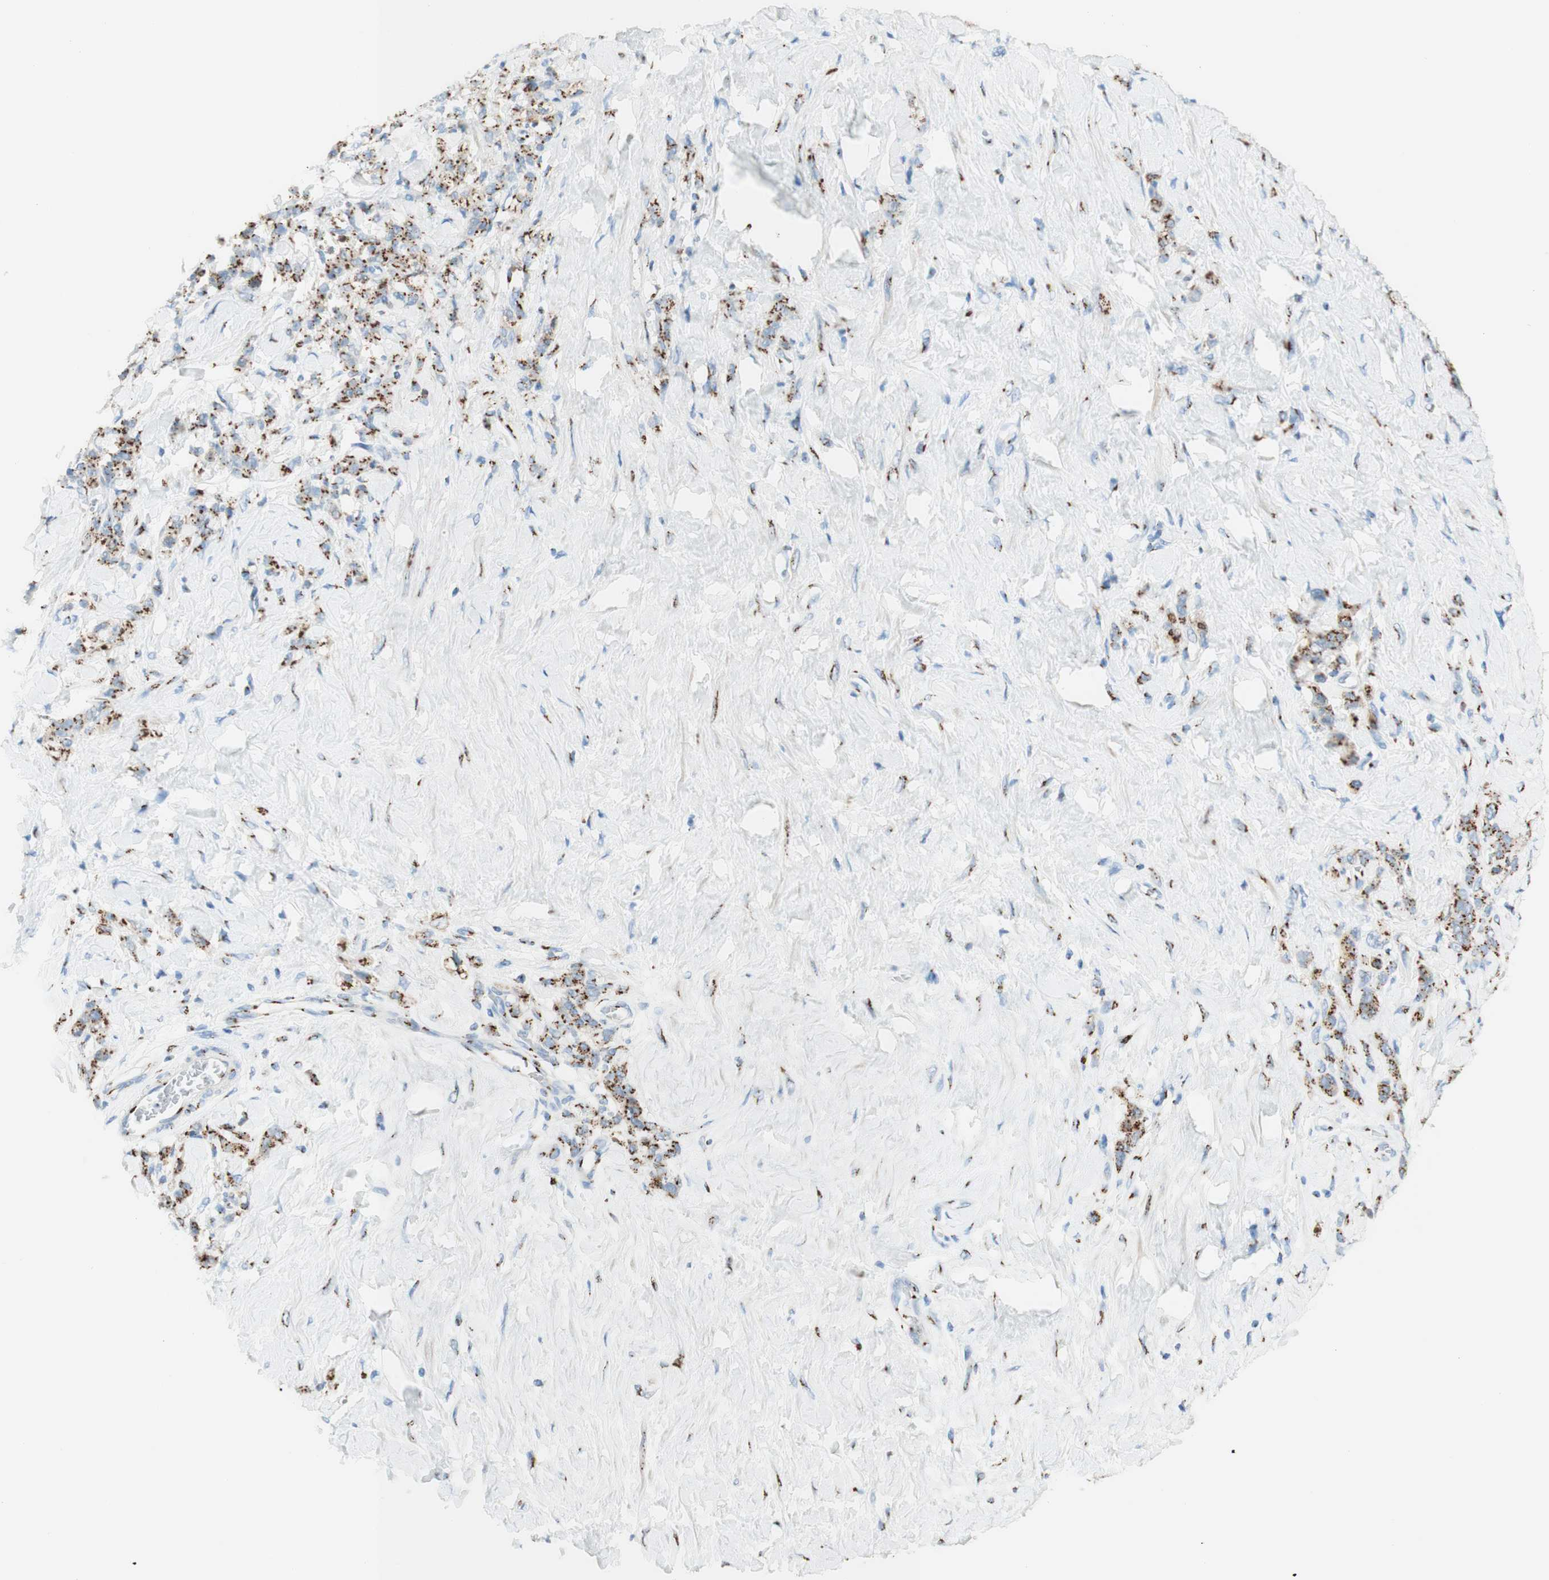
{"staining": {"intensity": "strong", "quantity": ">75%", "location": "cytoplasmic/membranous"}, "tissue": "stomach cancer", "cell_type": "Tumor cells", "image_type": "cancer", "snomed": [{"axis": "morphology", "description": "Adenocarcinoma, NOS"}, {"axis": "topography", "description": "Stomach"}], "caption": "An image of stomach cancer stained for a protein exhibits strong cytoplasmic/membranous brown staining in tumor cells.", "gene": "GOLGB1", "patient": {"sex": "male", "age": 82}}